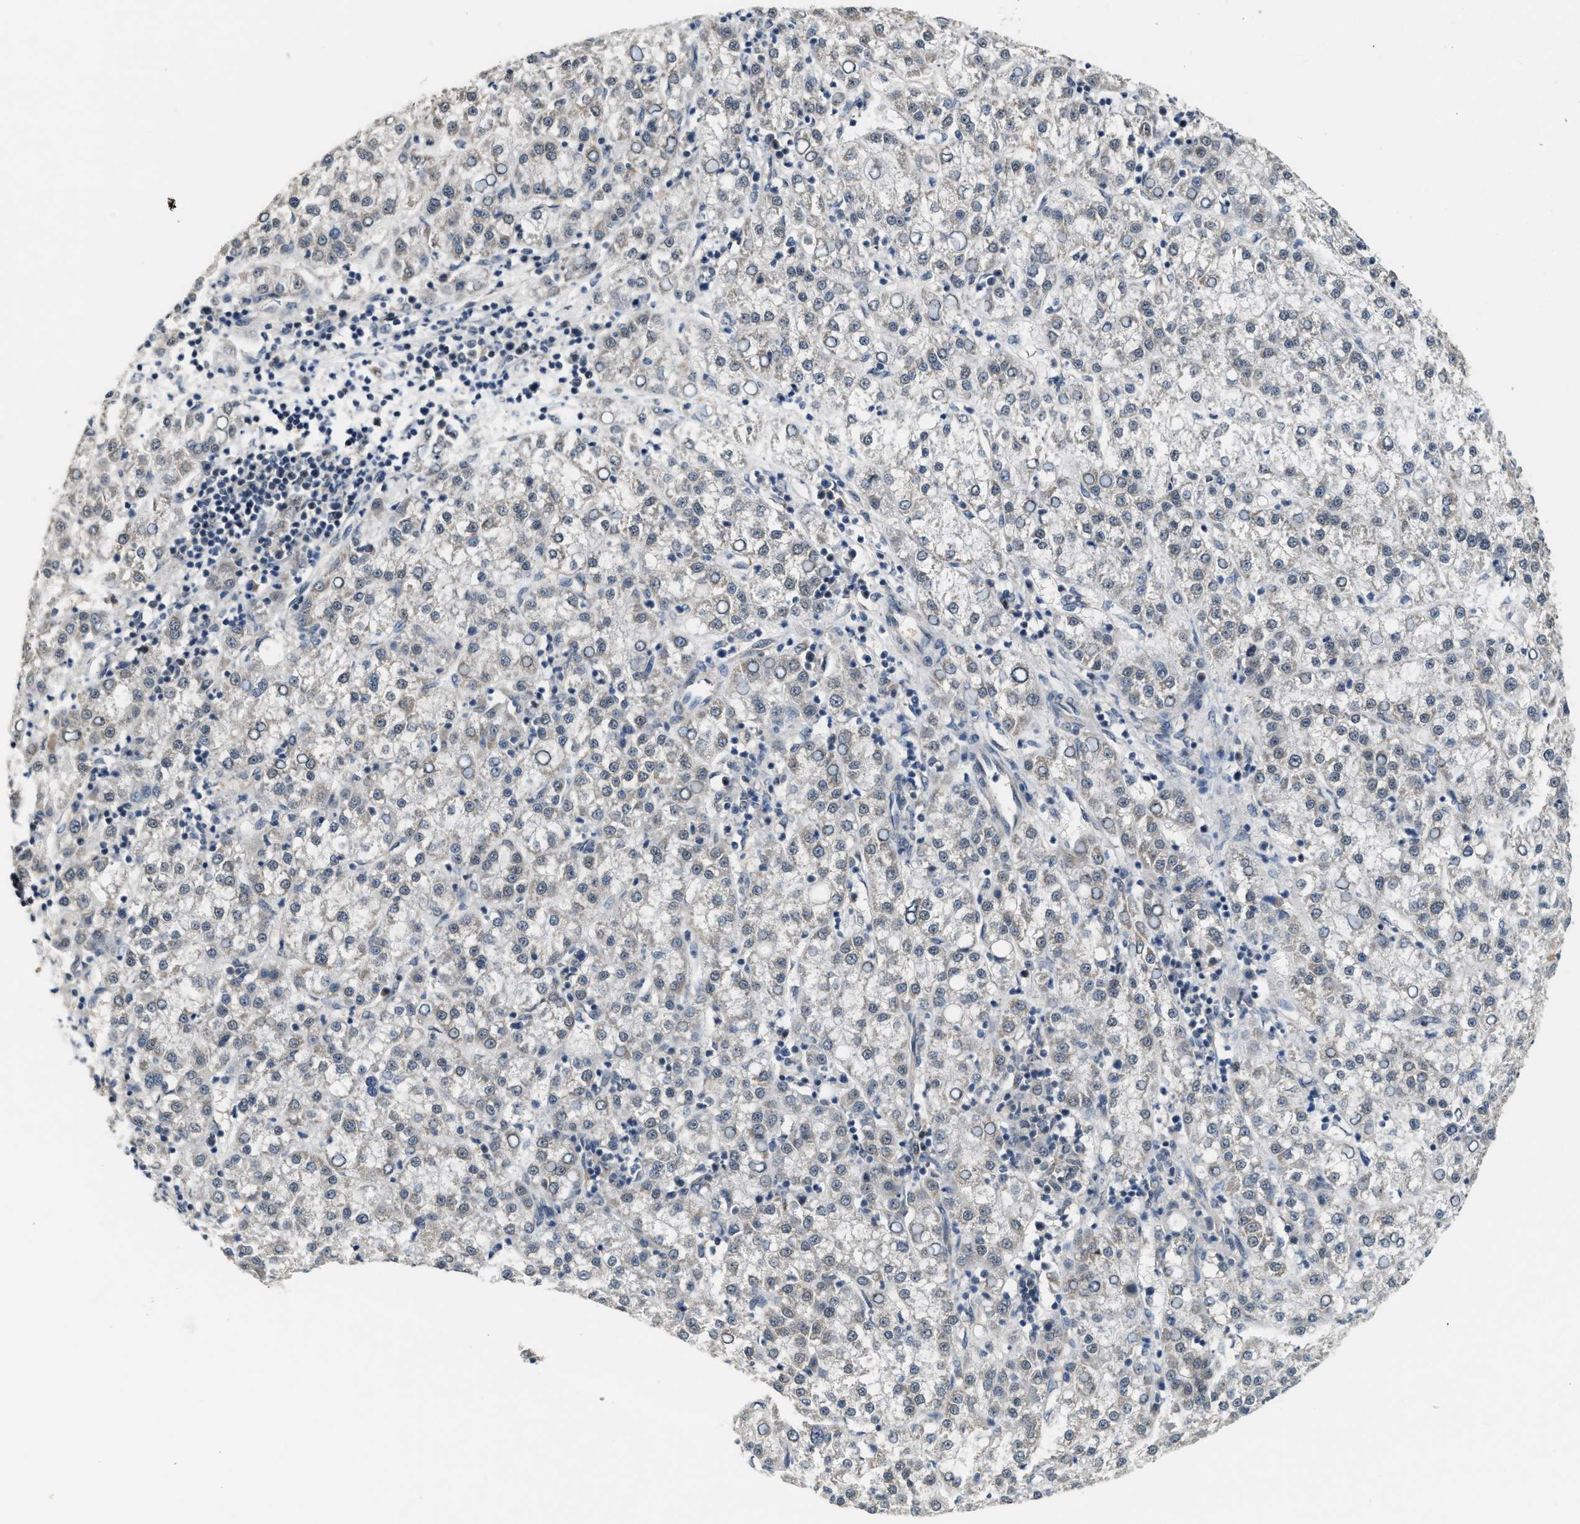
{"staining": {"intensity": "negative", "quantity": "none", "location": "none"}, "tissue": "liver cancer", "cell_type": "Tumor cells", "image_type": "cancer", "snomed": [{"axis": "morphology", "description": "Carcinoma, Hepatocellular, NOS"}, {"axis": "topography", "description": "Liver"}], "caption": "Immunohistochemistry of human liver hepatocellular carcinoma exhibits no positivity in tumor cells.", "gene": "KIF24", "patient": {"sex": "female", "age": 58}}